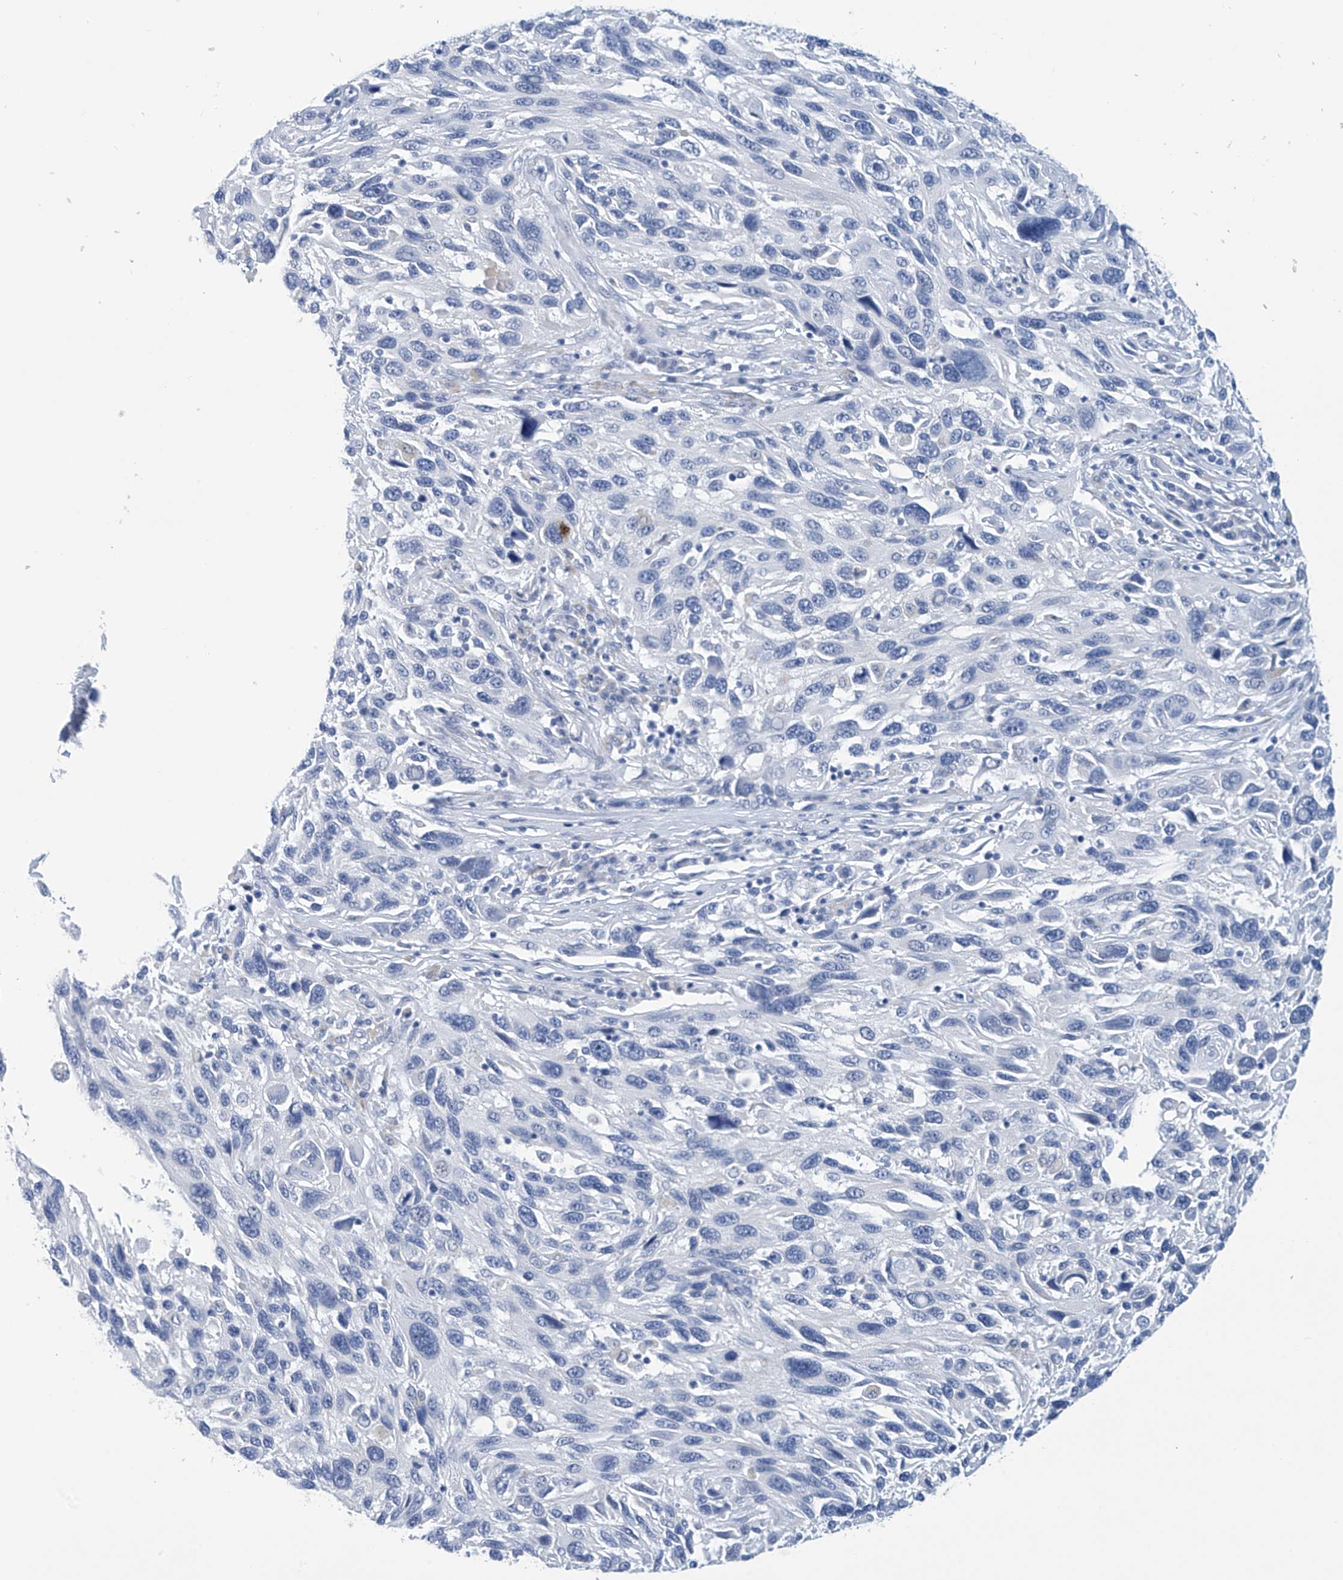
{"staining": {"intensity": "negative", "quantity": "none", "location": "none"}, "tissue": "melanoma", "cell_type": "Tumor cells", "image_type": "cancer", "snomed": [{"axis": "morphology", "description": "Malignant melanoma, NOS"}, {"axis": "topography", "description": "Skin"}], "caption": "This is a histopathology image of immunohistochemistry (IHC) staining of malignant melanoma, which shows no expression in tumor cells.", "gene": "DSP", "patient": {"sex": "male", "age": 53}}